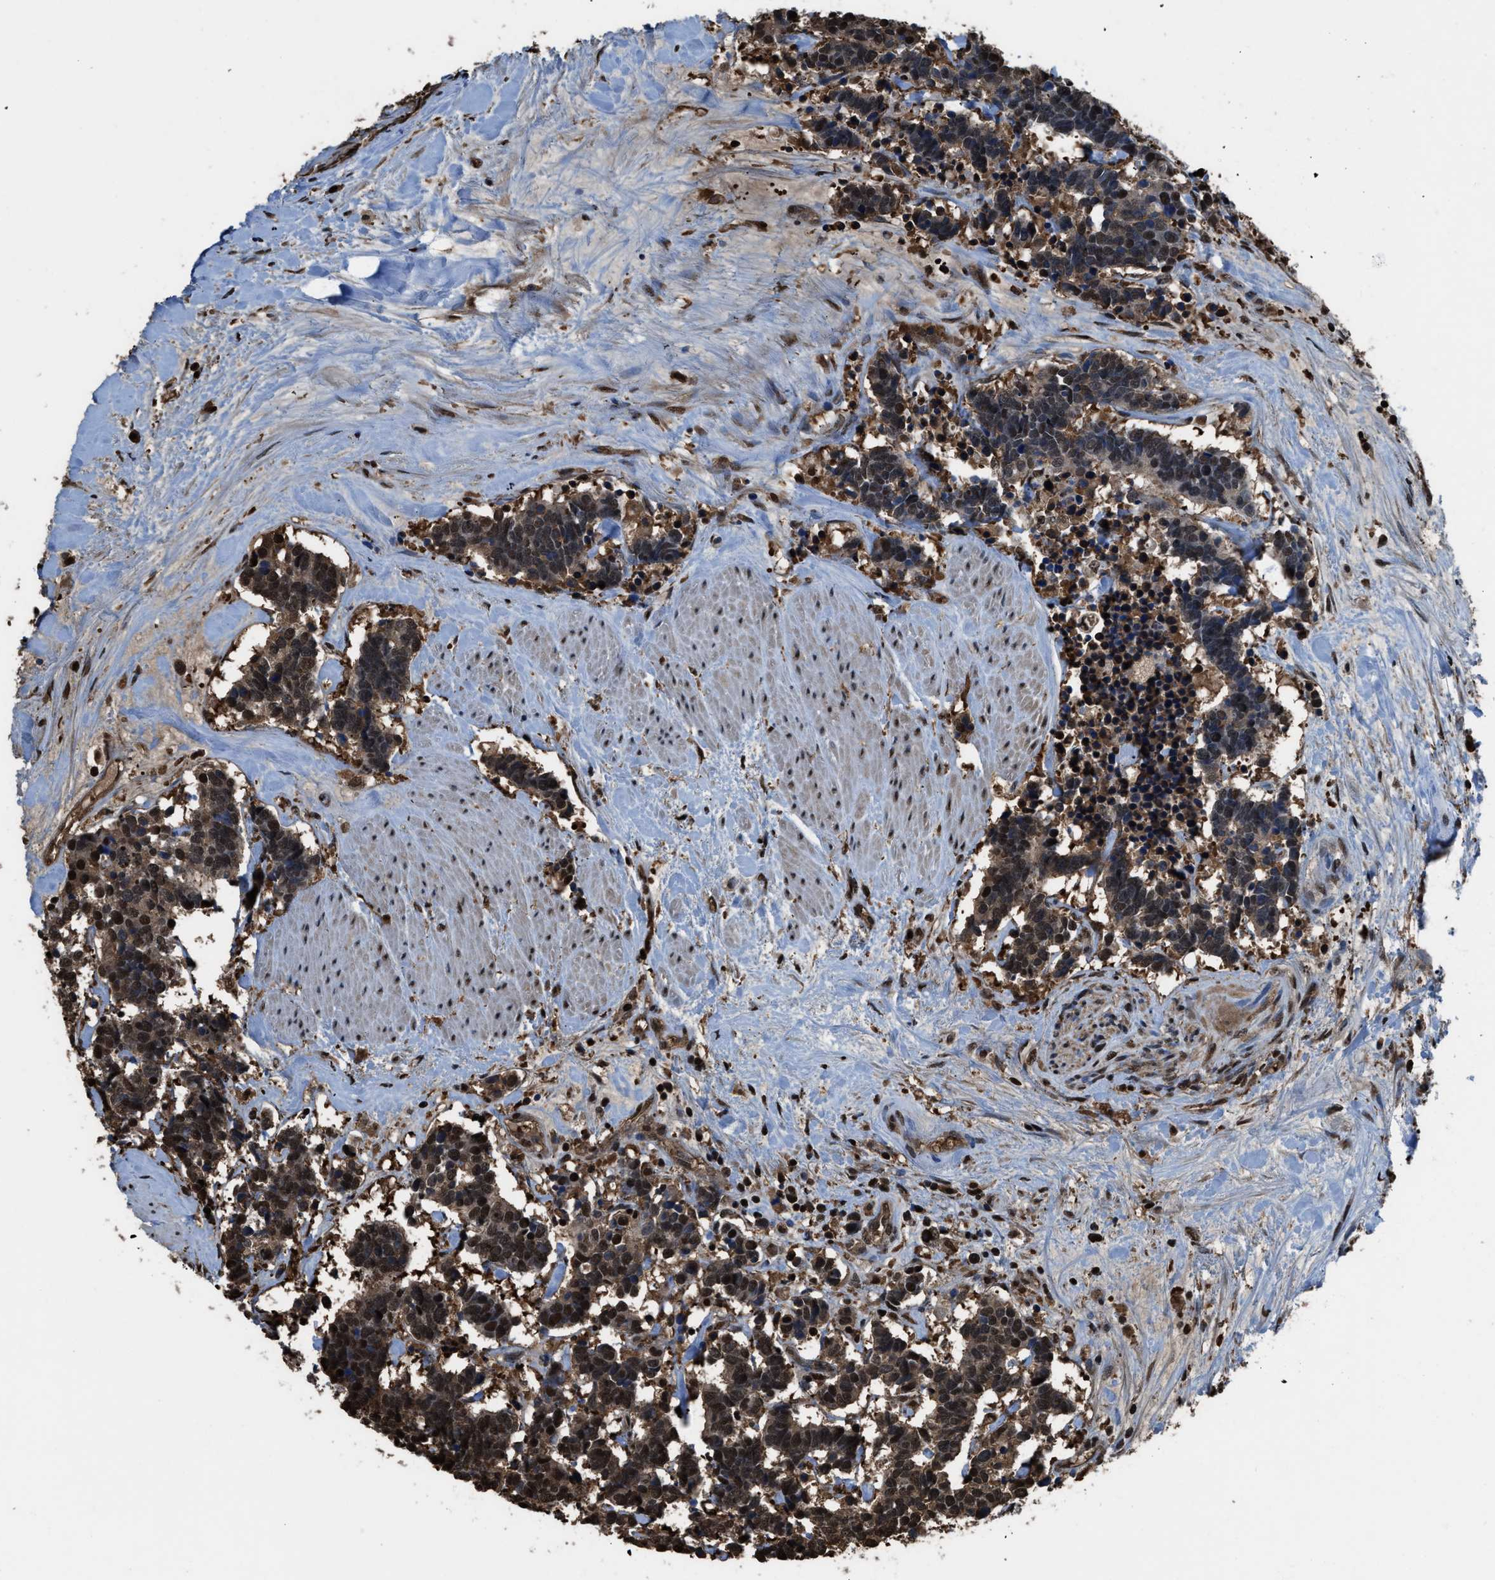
{"staining": {"intensity": "moderate", "quantity": ">75%", "location": "cytoplasmic/membranous,nuclear"}, "tissue": "carcinoid", "cell_type": "Tumor cells", "image_type": "cancer", "snomed": [{"axis": "morphology", "description": "Carcinoma, NOS"}, {"axis": "morphology", "description": "Carcinoid, malignant, NOS"}, {"axis": "topography", "description": "Urinary bladder"}], "caption": "Carcinoma stained with DAB (3,3'-diaminobenzidine) immunohistochemistry (IHC) shows medium levels of moderate cytoplasmic/membranous and nuclear positivity in approximately >75% of tumor cells.", "gene": "FNTA", "patient": {"sex": "male", "age": 57}}